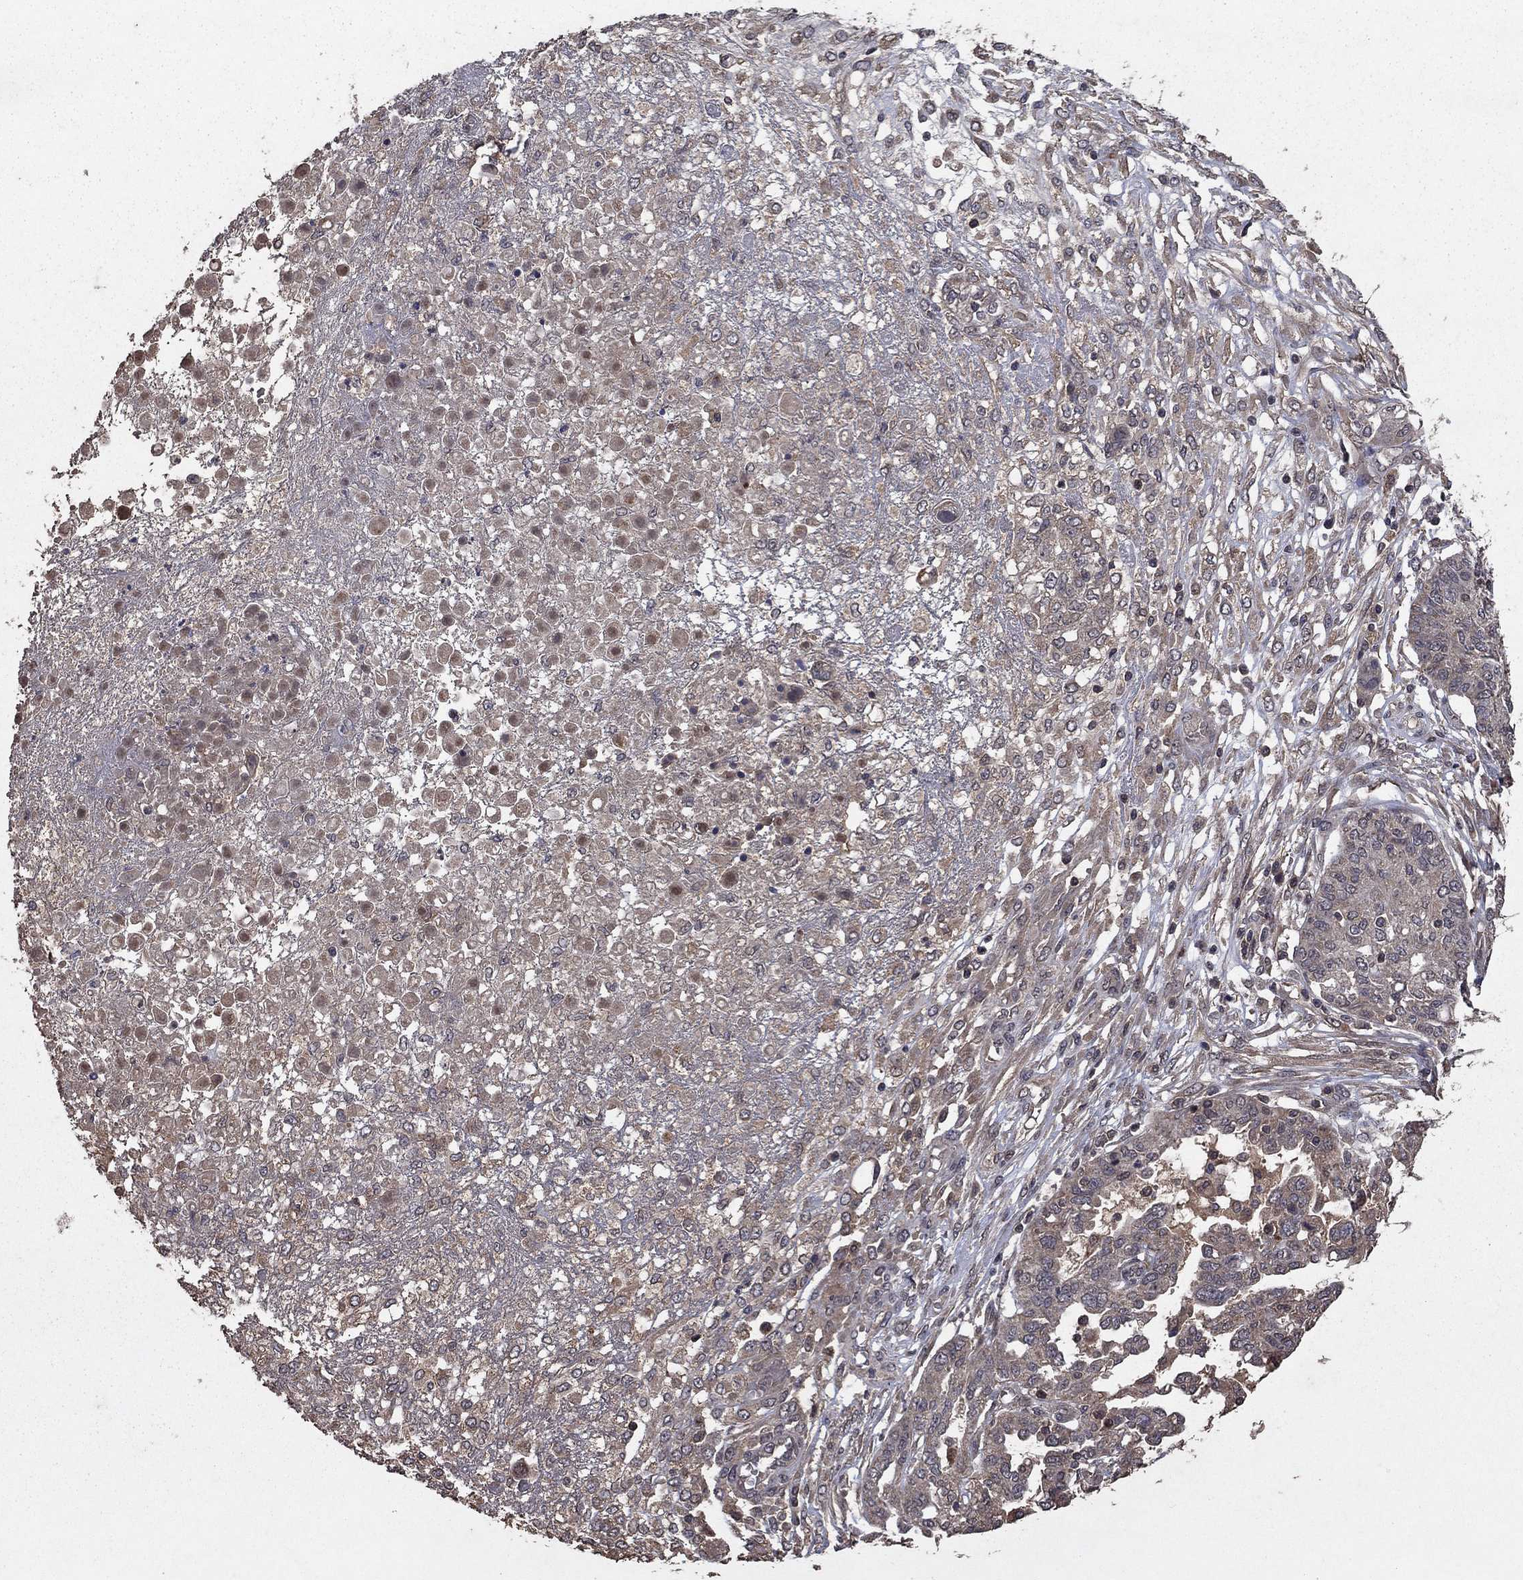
{"staining": {"intensity": "negative", "quantity": "none", "location": "none"}, "tissue": "ovarian cancer", "cell_type": "Tumor cells", "image_type": "cancer", "snomed": [{"axis": "morphology", "description": "Cystadenocarcinoma, serous, NOS"}, {"axis": "topography", "description": "Ovary"}], "caption": "An immunohistochemistry (IHC) micrograph of ovarian serous cystadenocarcinoma is shown. There is no staining in tumor cells of ovarian serous cystadenocarcinoma.", "gene": "DHRS1", "patient": {"sex": "female", "age": 67}}